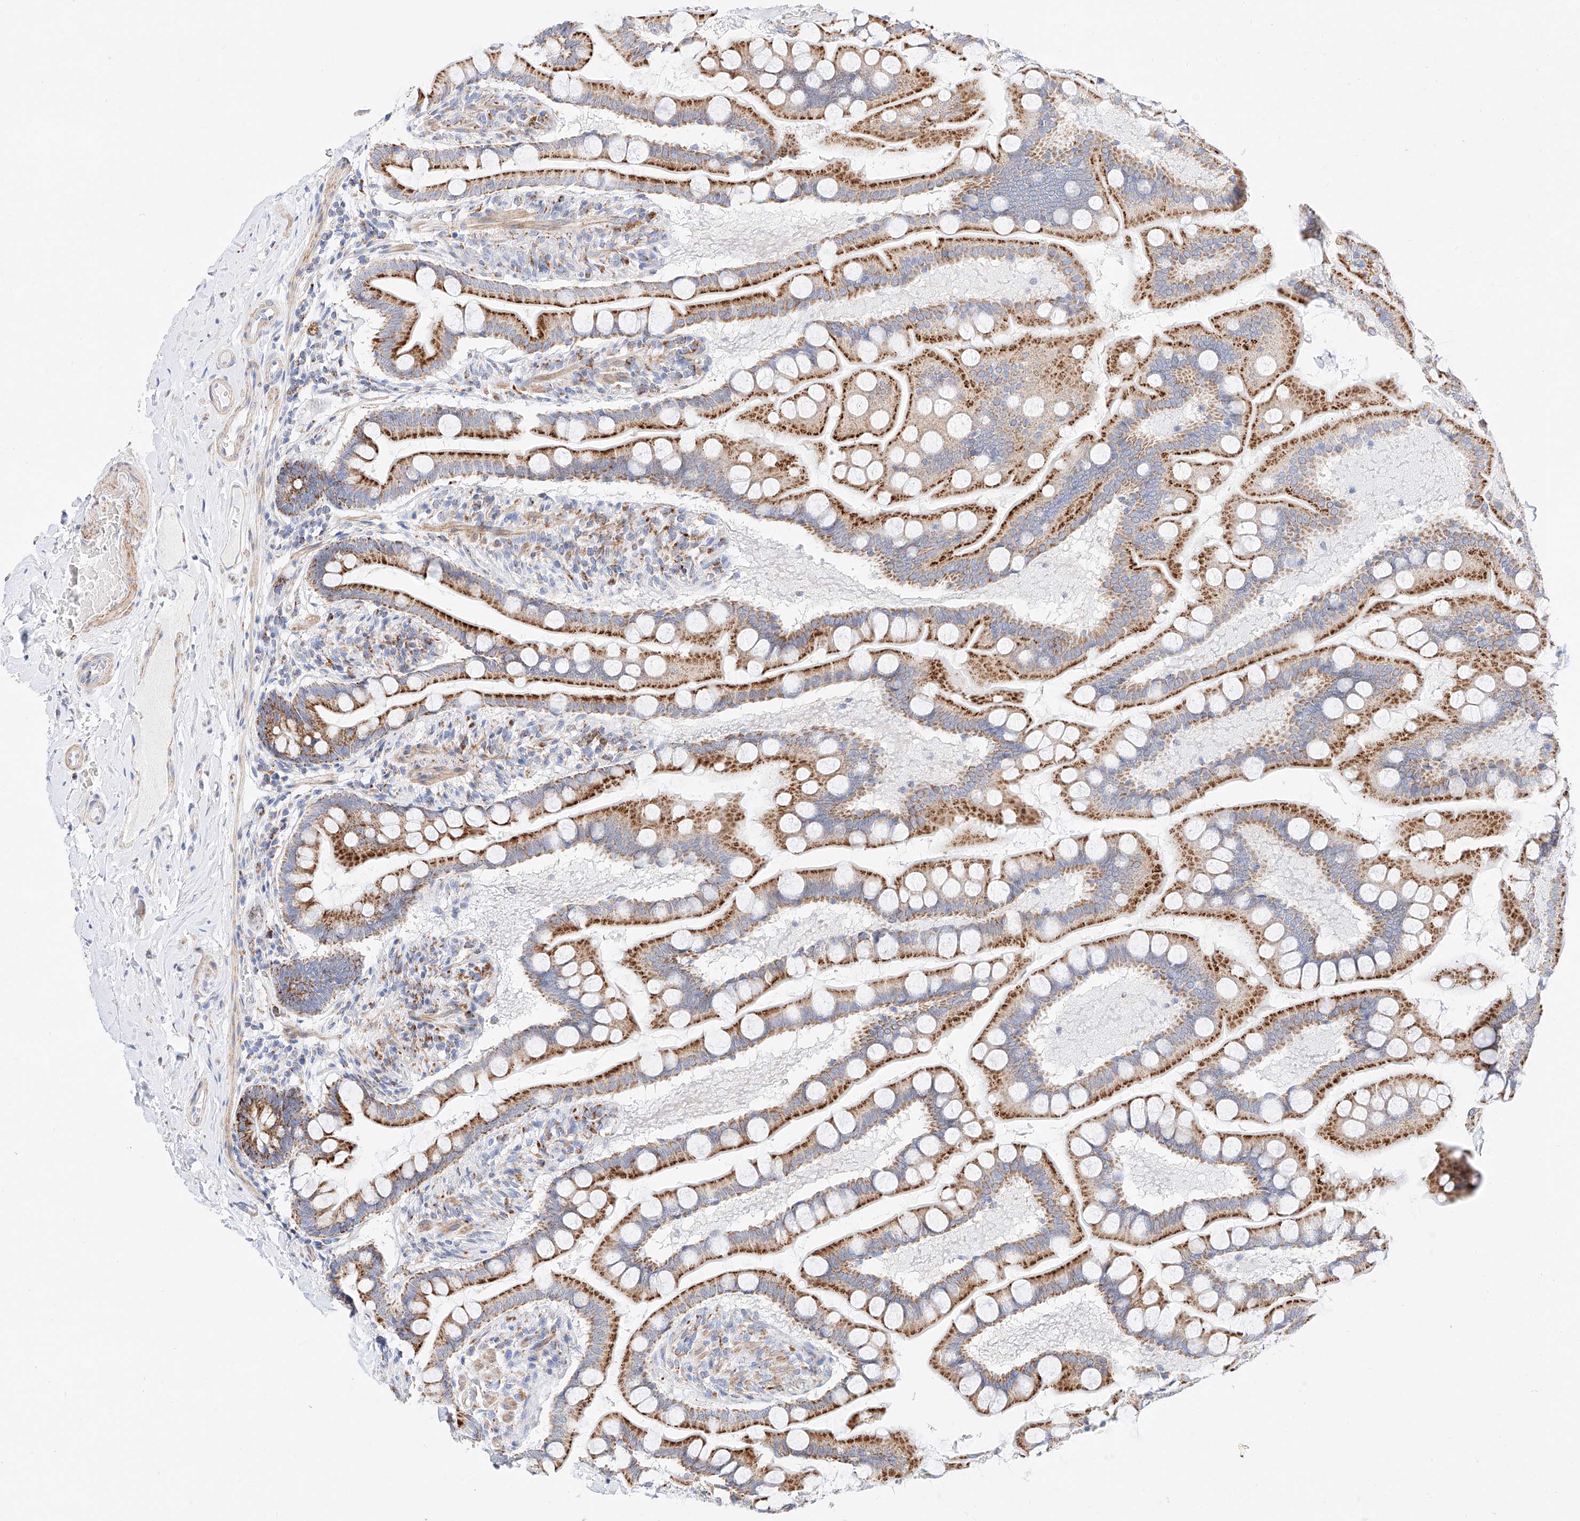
{"staining": {"intensity": "strong", "quantity": ">75%", "location": "cytoplasmic/membranous"}, "tissue": "small intestine", "cell_type": "Glandular cells", "image_type": "normal", "snomed": [{"axis": "morphology", "description": "Normal tissue, NOS"}, {"axis": "topography", "description": "Small intestine"}], "caption": "DAB immunohistochemical staining of benign small intestine exhibits strong cytoplasmic/membranous protein staining in approximately >75% of glandular cells.", "gene": "C6orf62", "patient": {"sex": "male", "age": 41}}